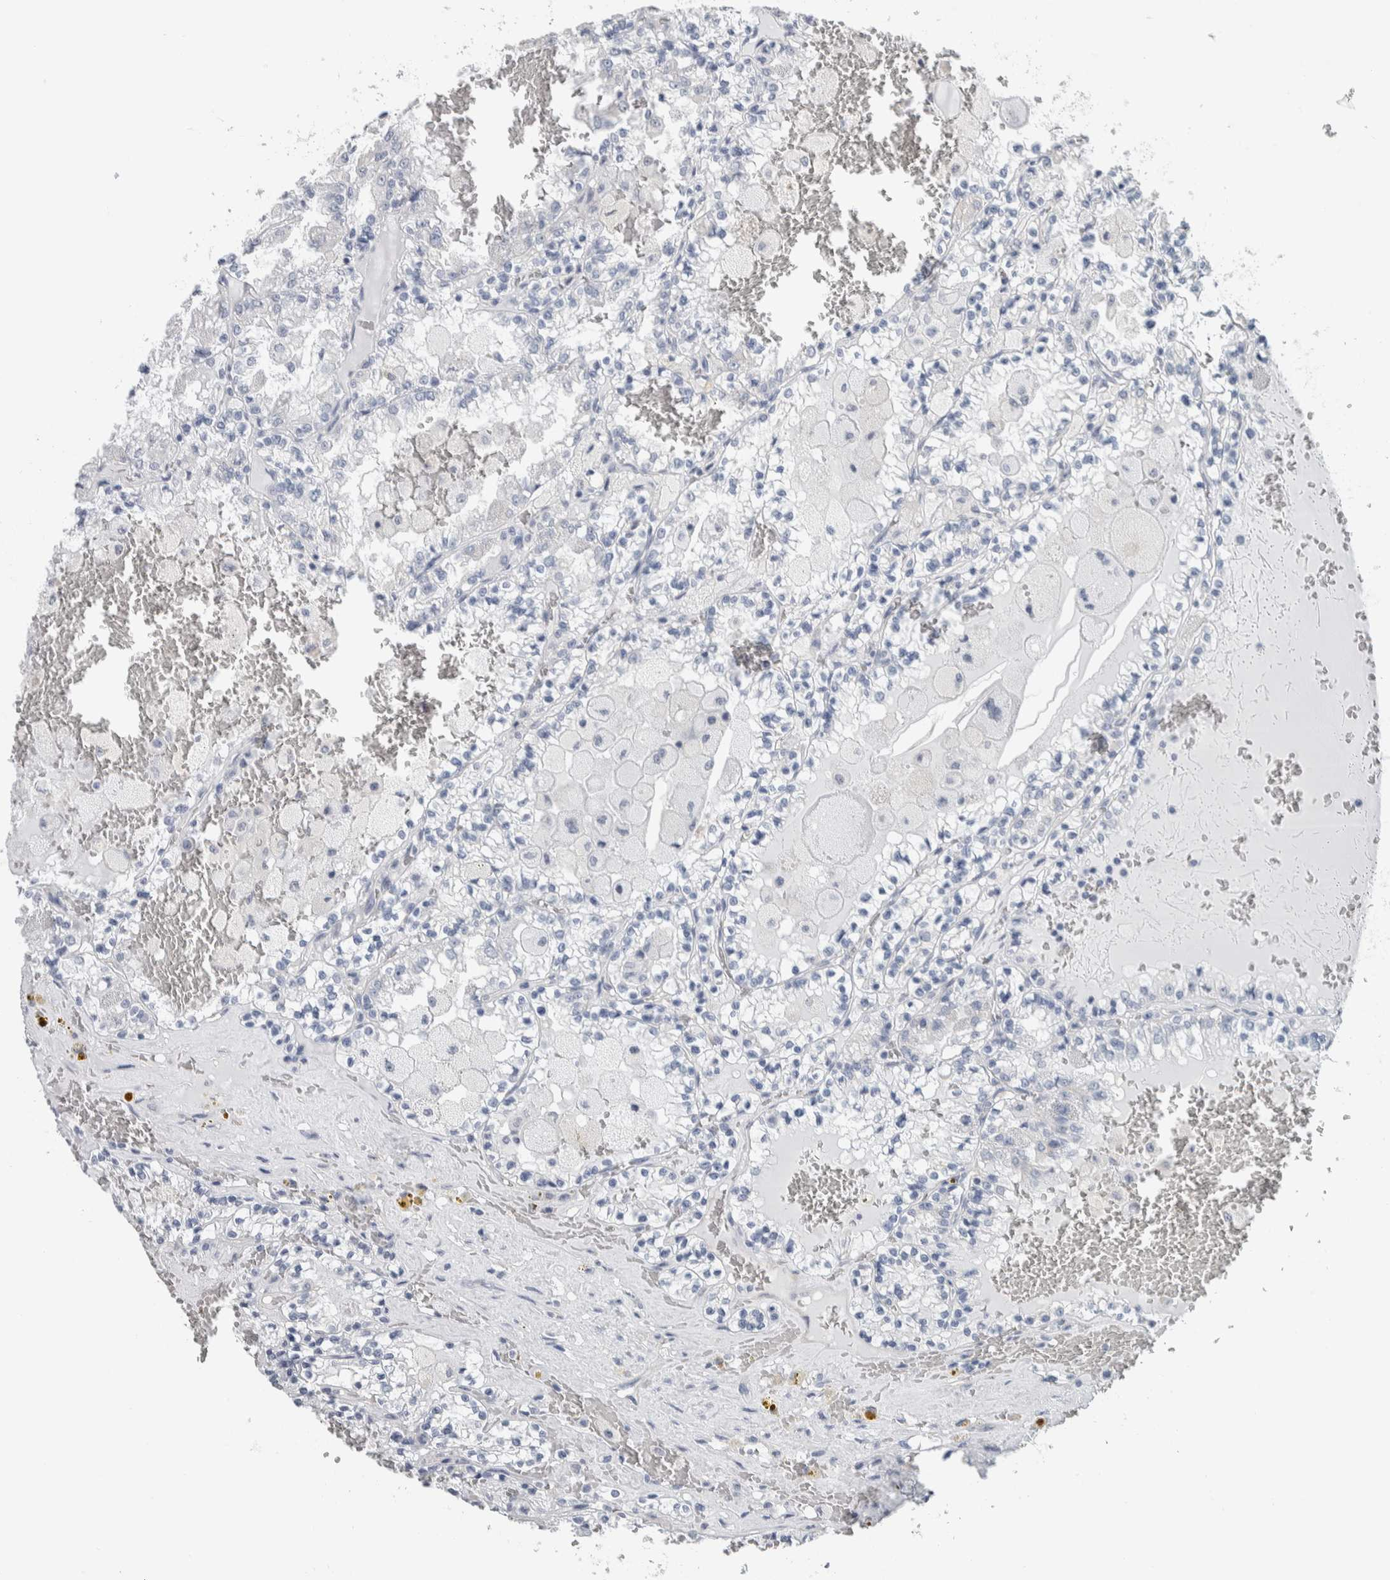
{"staining": {"intensity": "negative", "quantity": "none", "location": "none"}, "tissue": "renal cancer", "cell_type": "Tumor cells", "image_type": "cancer", "snomed": [{"axis": "morphology", "description": "Adenocarcinoma, NOS"}, {"axis": "topography", "description": "Kidney"}], "caption": "This is an immunohistochemistry micrograph of human adenocarcinoma (renal). There is no staining in tumor cells.", "gene": "NEFM", "patient": {"sex": "female", "age": 56}}